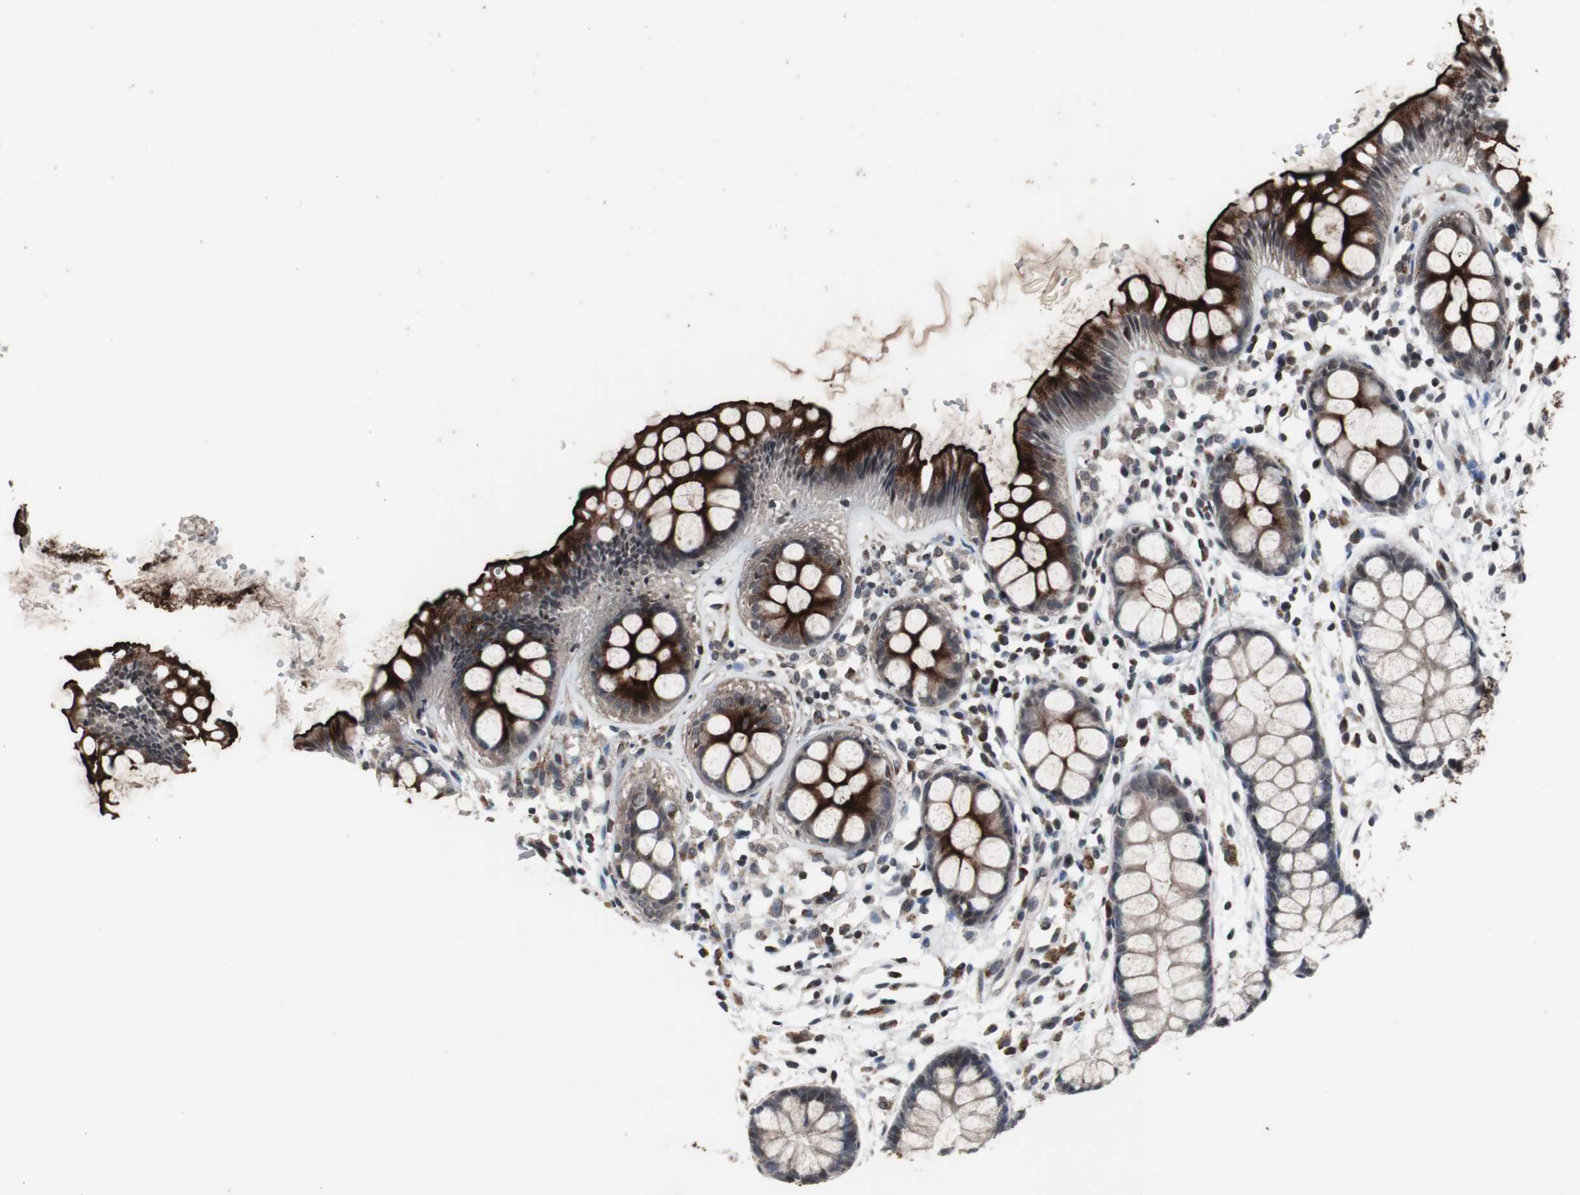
{"staining": {"intensity": "strong", "quantity": ">75%", "location": "cytoplasmic/membranous"}, "tissue": "rectum", "cell_type": "Glandular cells", "image_type": "normal", "snomed": [{"axis": "morphology", "description": "Normal tissue, NOS"}, {"axis": "topography", "description": "Rectum"}], "caption": "Immunohistochemical staining of benign rectum displays high levels of strong cytoplasmic/membranous expression in approximately >75% of glandular cells. The staining was performed using DAB to visualize the protein expression in brown, while the nuclei were stained in blue with hematoxylin (Magnification: 20x).", "gene": "CRADD", "patient": {"sex": "female", "age": 66}}